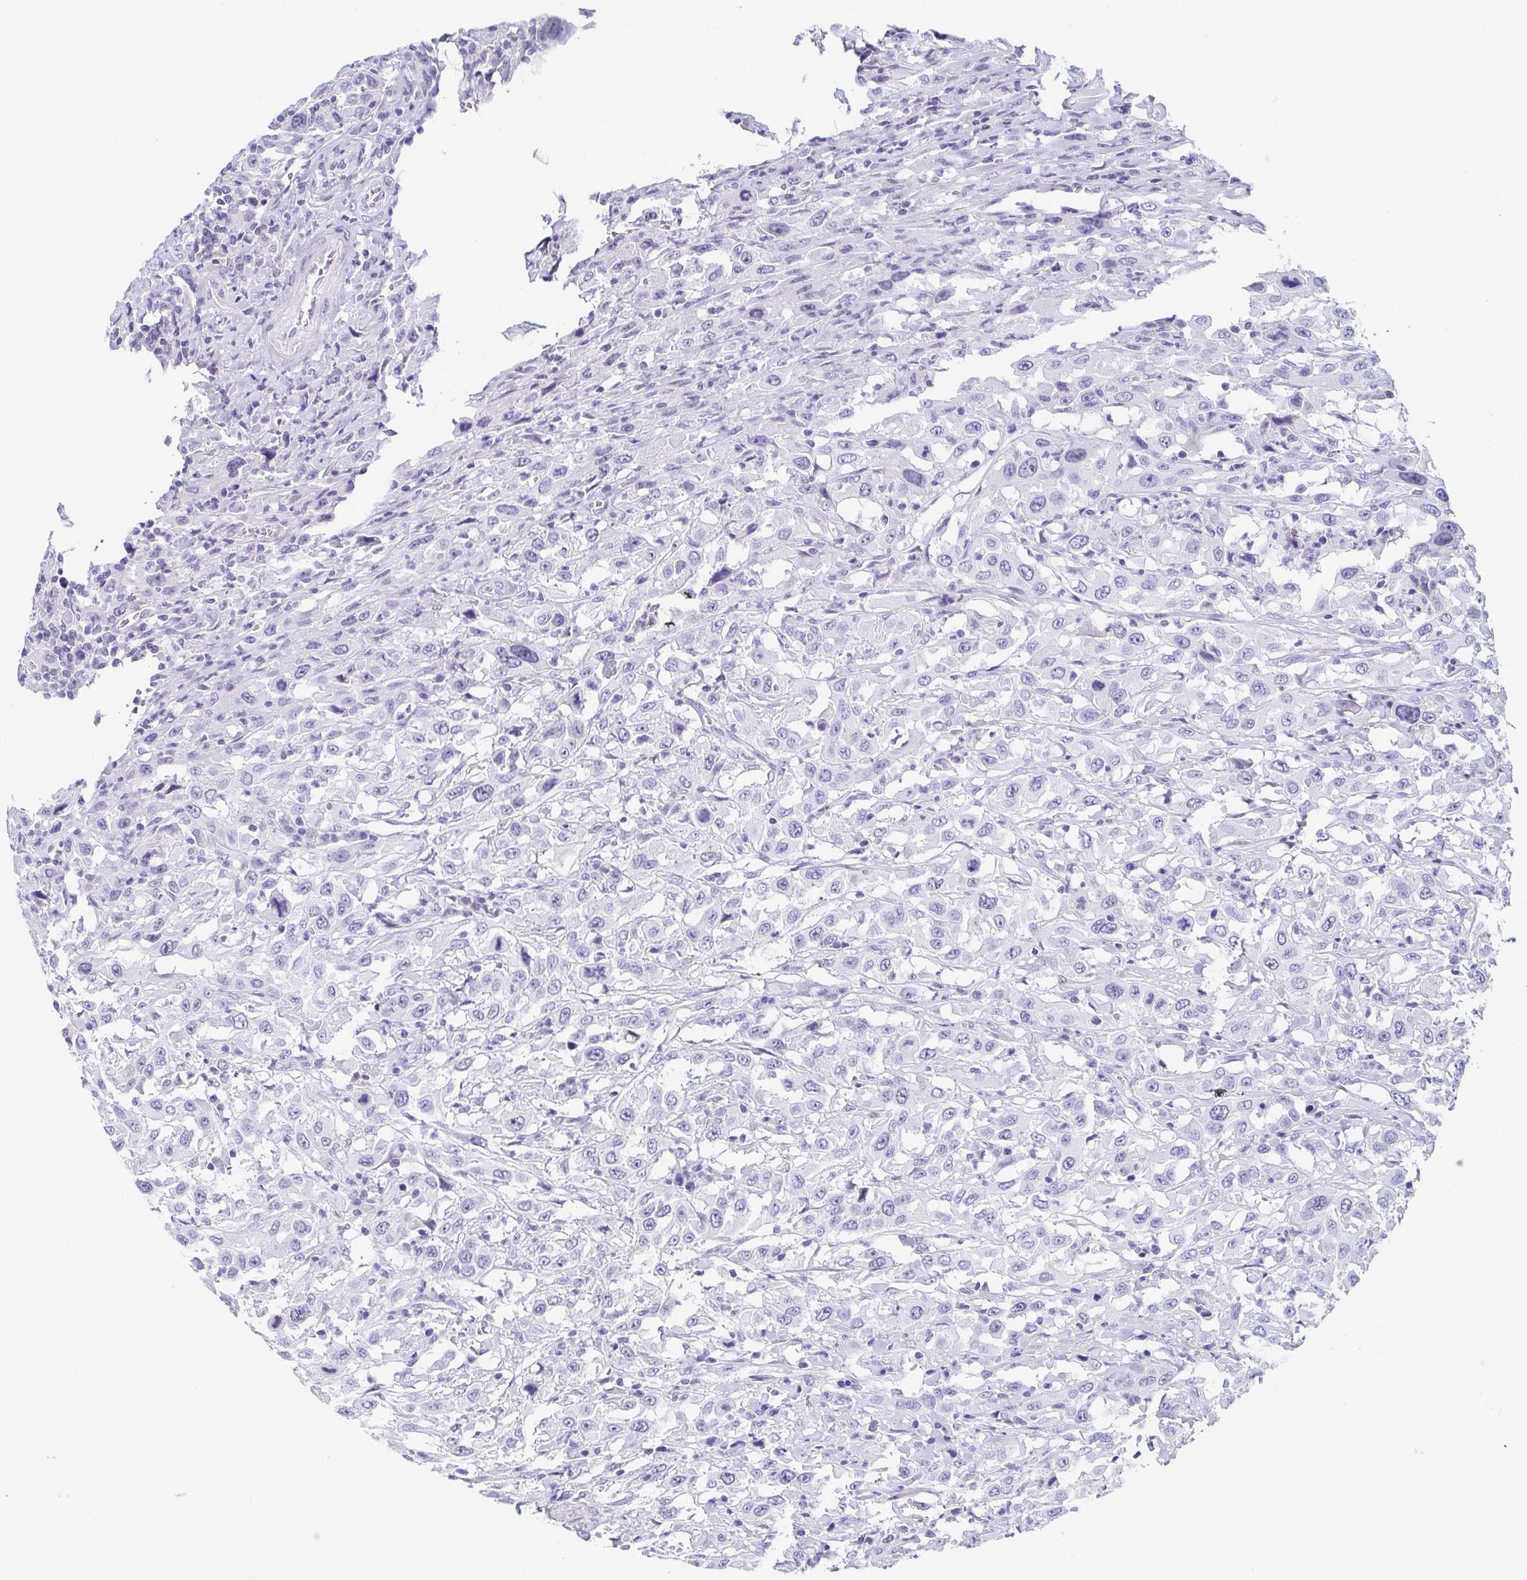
{"staining": {"intensity": "negative", "quantity": "none", "location": "none"}, "tissue": "urothelial cancer", "cell_type": "Tumor cells", "image_type": "cancer", "snomed": [{"axis": "morphology", "description": "Urothelial carcinoma, High grade"}, {"axis": "topography", "description": "Urinary bladder"}], "caption": "A histopathology image of human high-grade urothelial carcinoma is negative for staining in tumor cells.", "gene": "REG4", "patient": {"sex": "male", "age": 61}}